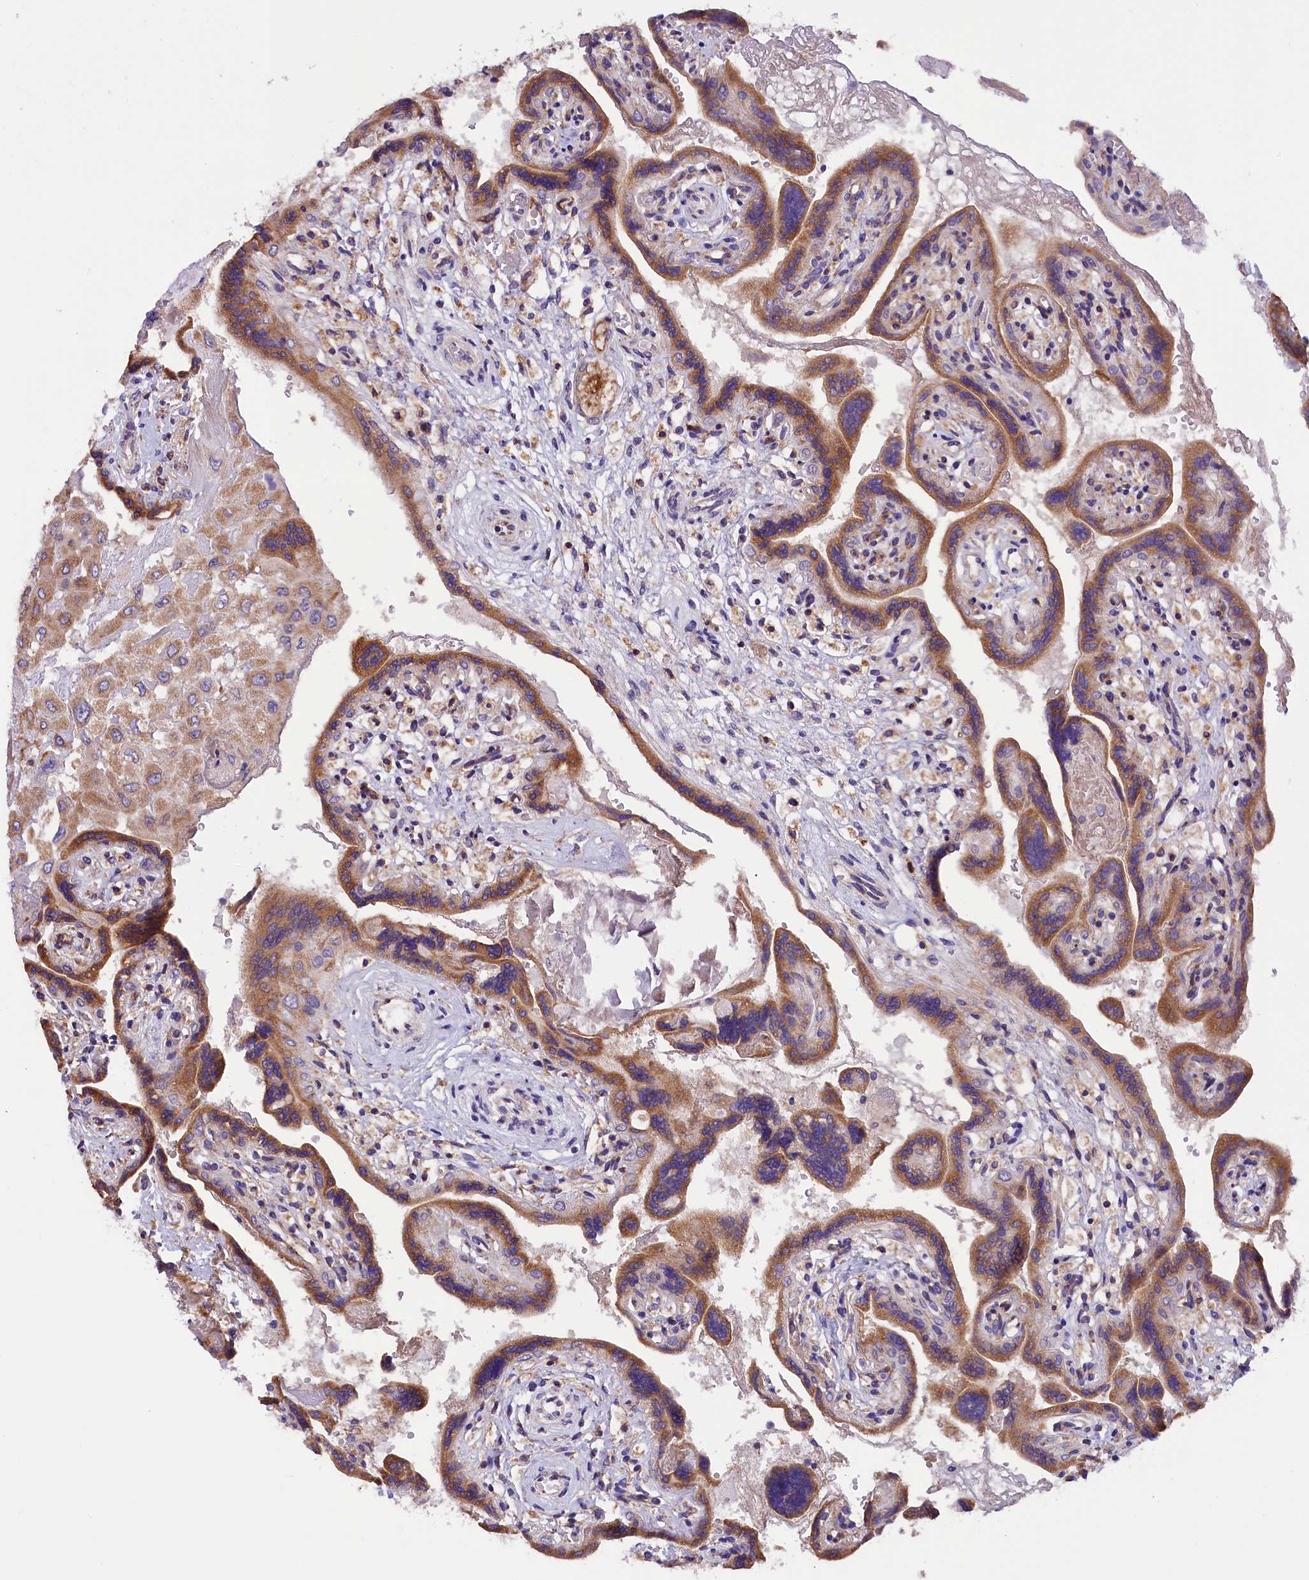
{"staining": {"intensity": "moderate", "quantity": ">75%", "location": "cytoplasmic/membranous"}, "tissue": "placenta", "cell_type": "Decidual cells", "image_type": "normal", "snomed": [{"axis": "morphology", "description": "Normal tissue, NOS"}, {"axis": "topography", "description": "Placenta"}], "caption": "Moderate cytoplasmic/membranous expression is identified in approximately >75% of decidual cells in benign placenta.", "gene": "DNAJB9", "patient": {"sex": "female", "age": 37}}